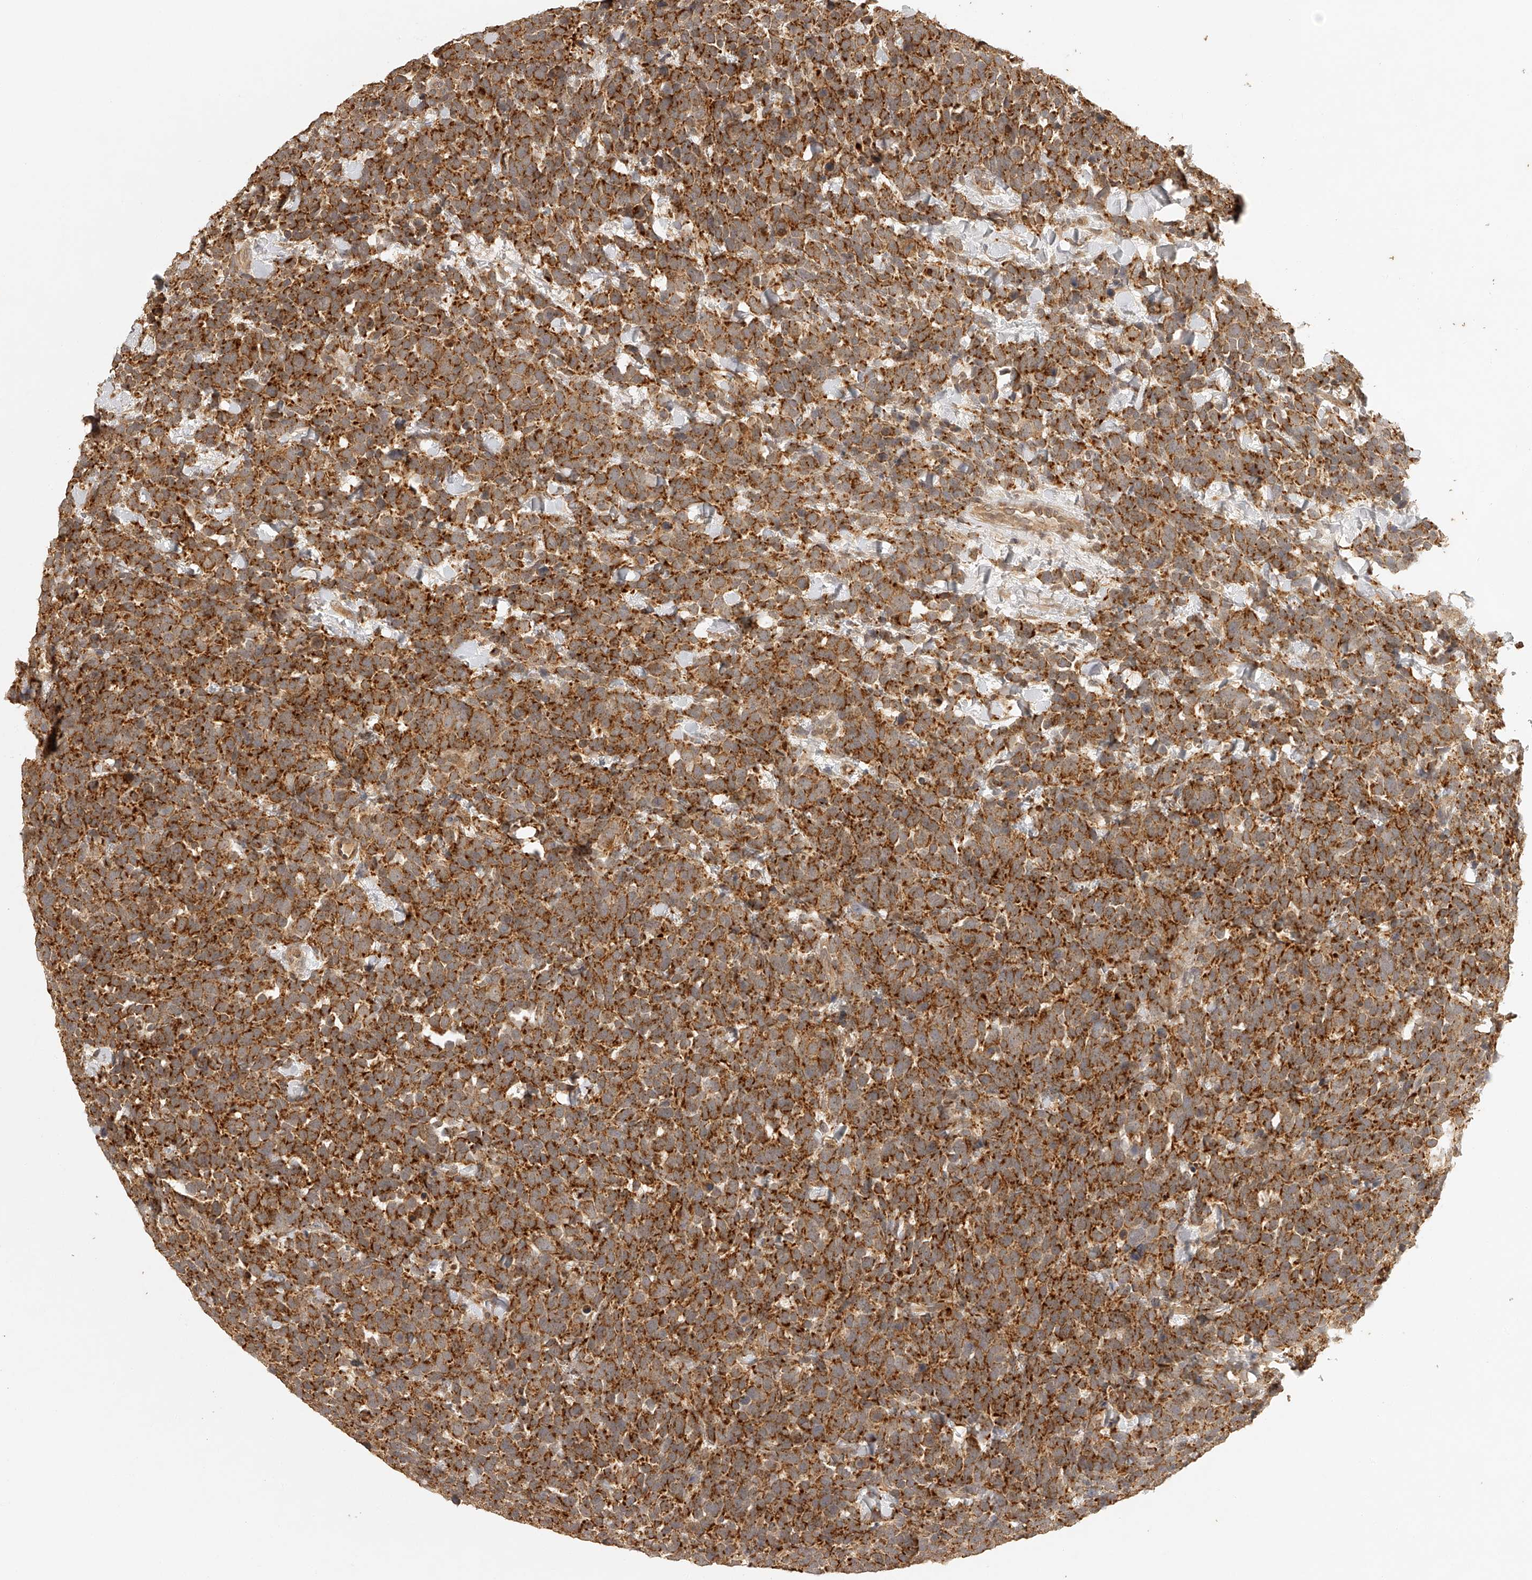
{"staining": {"intensity": "strong", "quantity": ">75%", "location": "cytoplasmic/membranous"}, "tissue": "urothelial cancer", "cell_type": "Tumor cells", "image_type": "cancer", "snomed": [{"axis": "morphology", "description": "Urothelial carcinoma, High grade"}, {"axis": "topography", "description": "Urinary bladder"}], "caption": "High-magnification brightfield microscopy of urothelial cancer stained with DAB (3,3'-diaminobenzidine) (brown) and counterstained with hematoxylin (blue). tumor cells exhibit strong cytoplasmic/membranous positivity is seen in about>75% of cells.", "gene": "BCL2L11", "patient": {"sex": "female", "age": 82}}